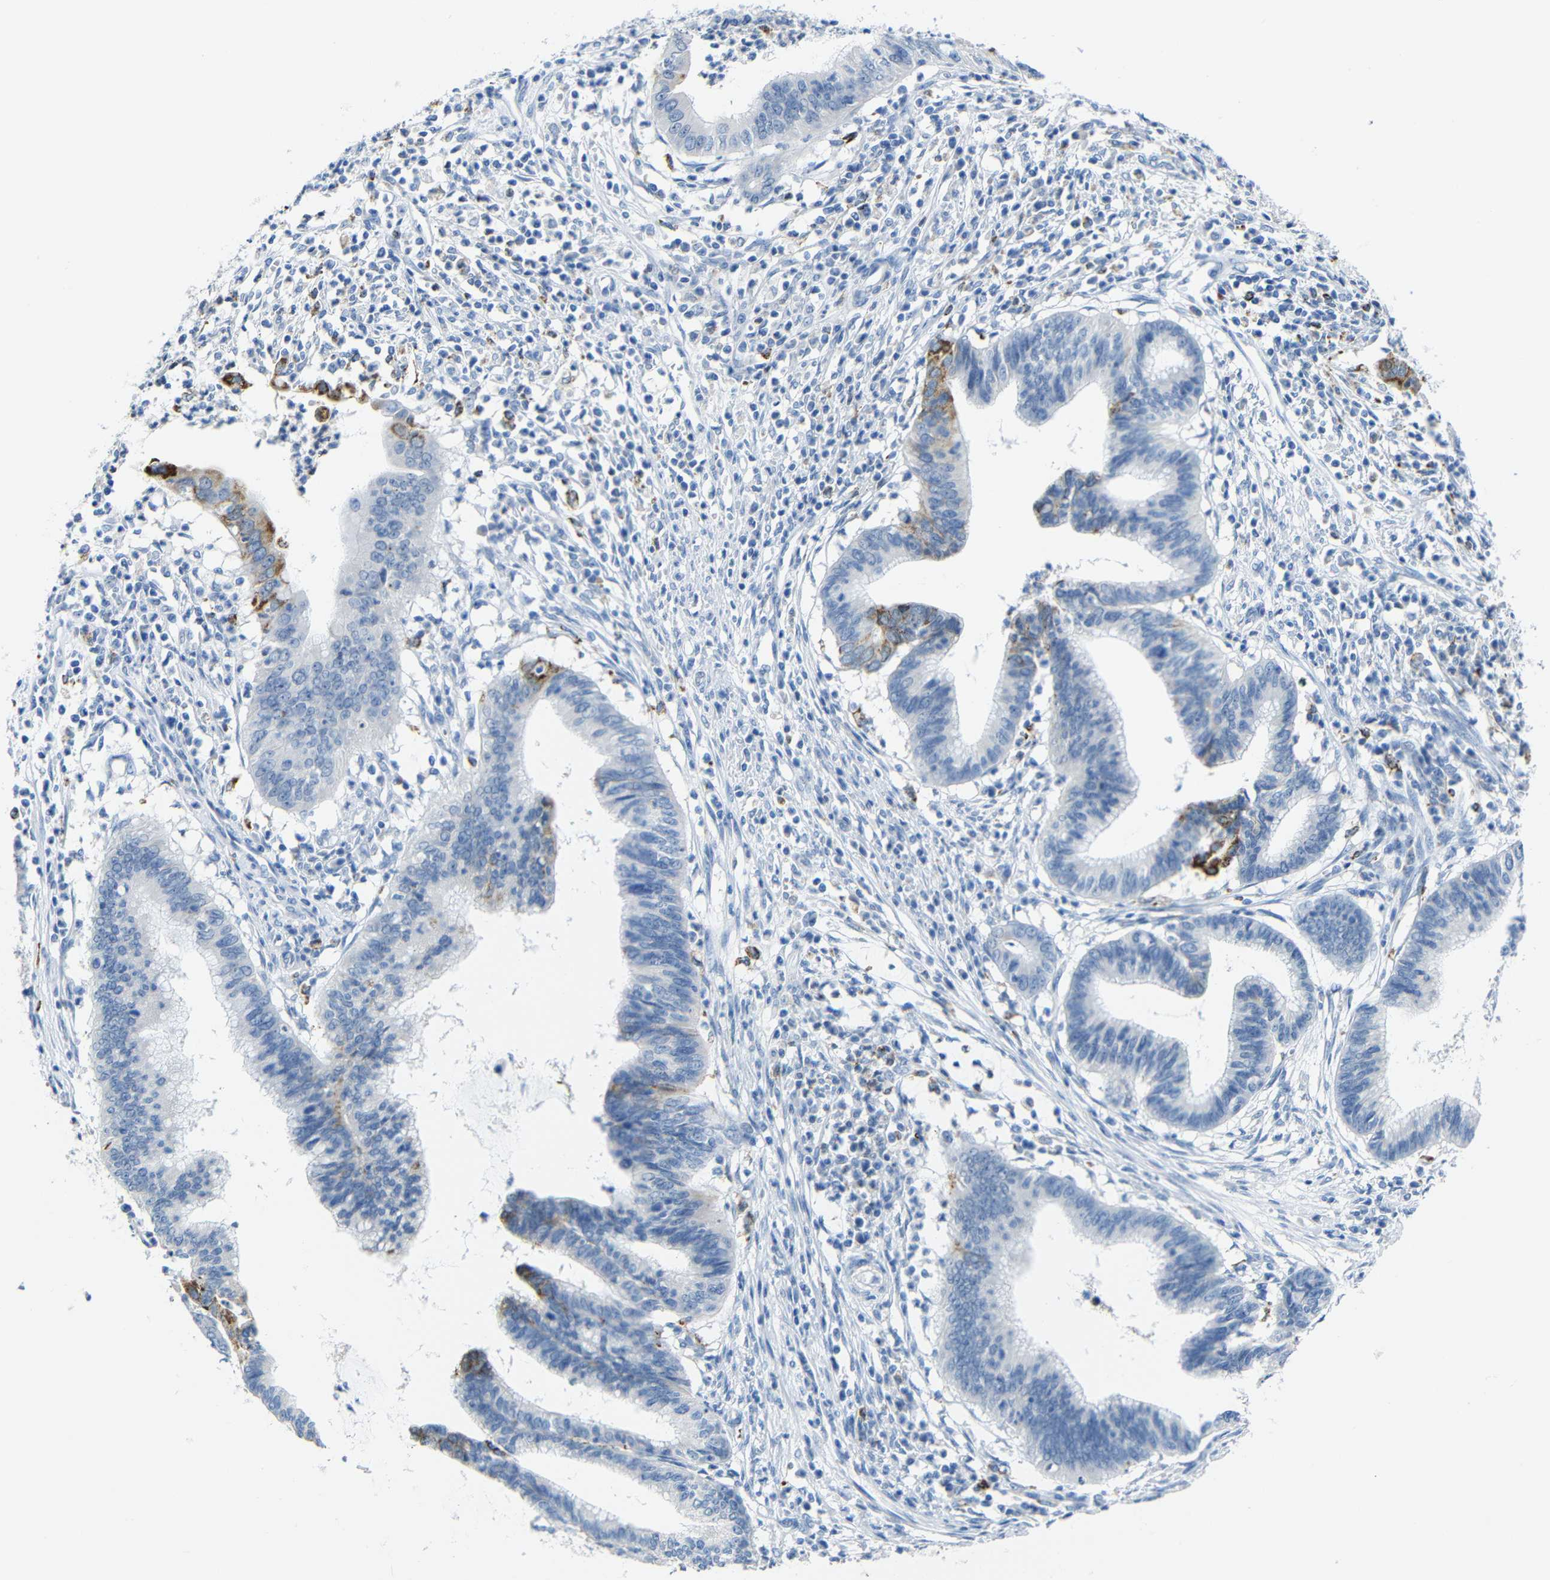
{"staining": {"intensity": "moderate", "quantity": "<25%", "location": "cytoplasmic/membranous"}, "tissue": "cervical cancer", "cell_type": "Tumor cells", "image_type": "cancer", "snomed": [{"axis": "morphology", "description": "Adenocarcinoma, NOS"}, {"axis": "topography", "description": "Cervix"}], "caption": "A micrograph of human cervical cancer stained for a protein exhibits moderate cytoplasmic/membranous brown staining in tumor cells.", "gene": "C15orf48", "patient": {"sex": "female", "age": 36}}